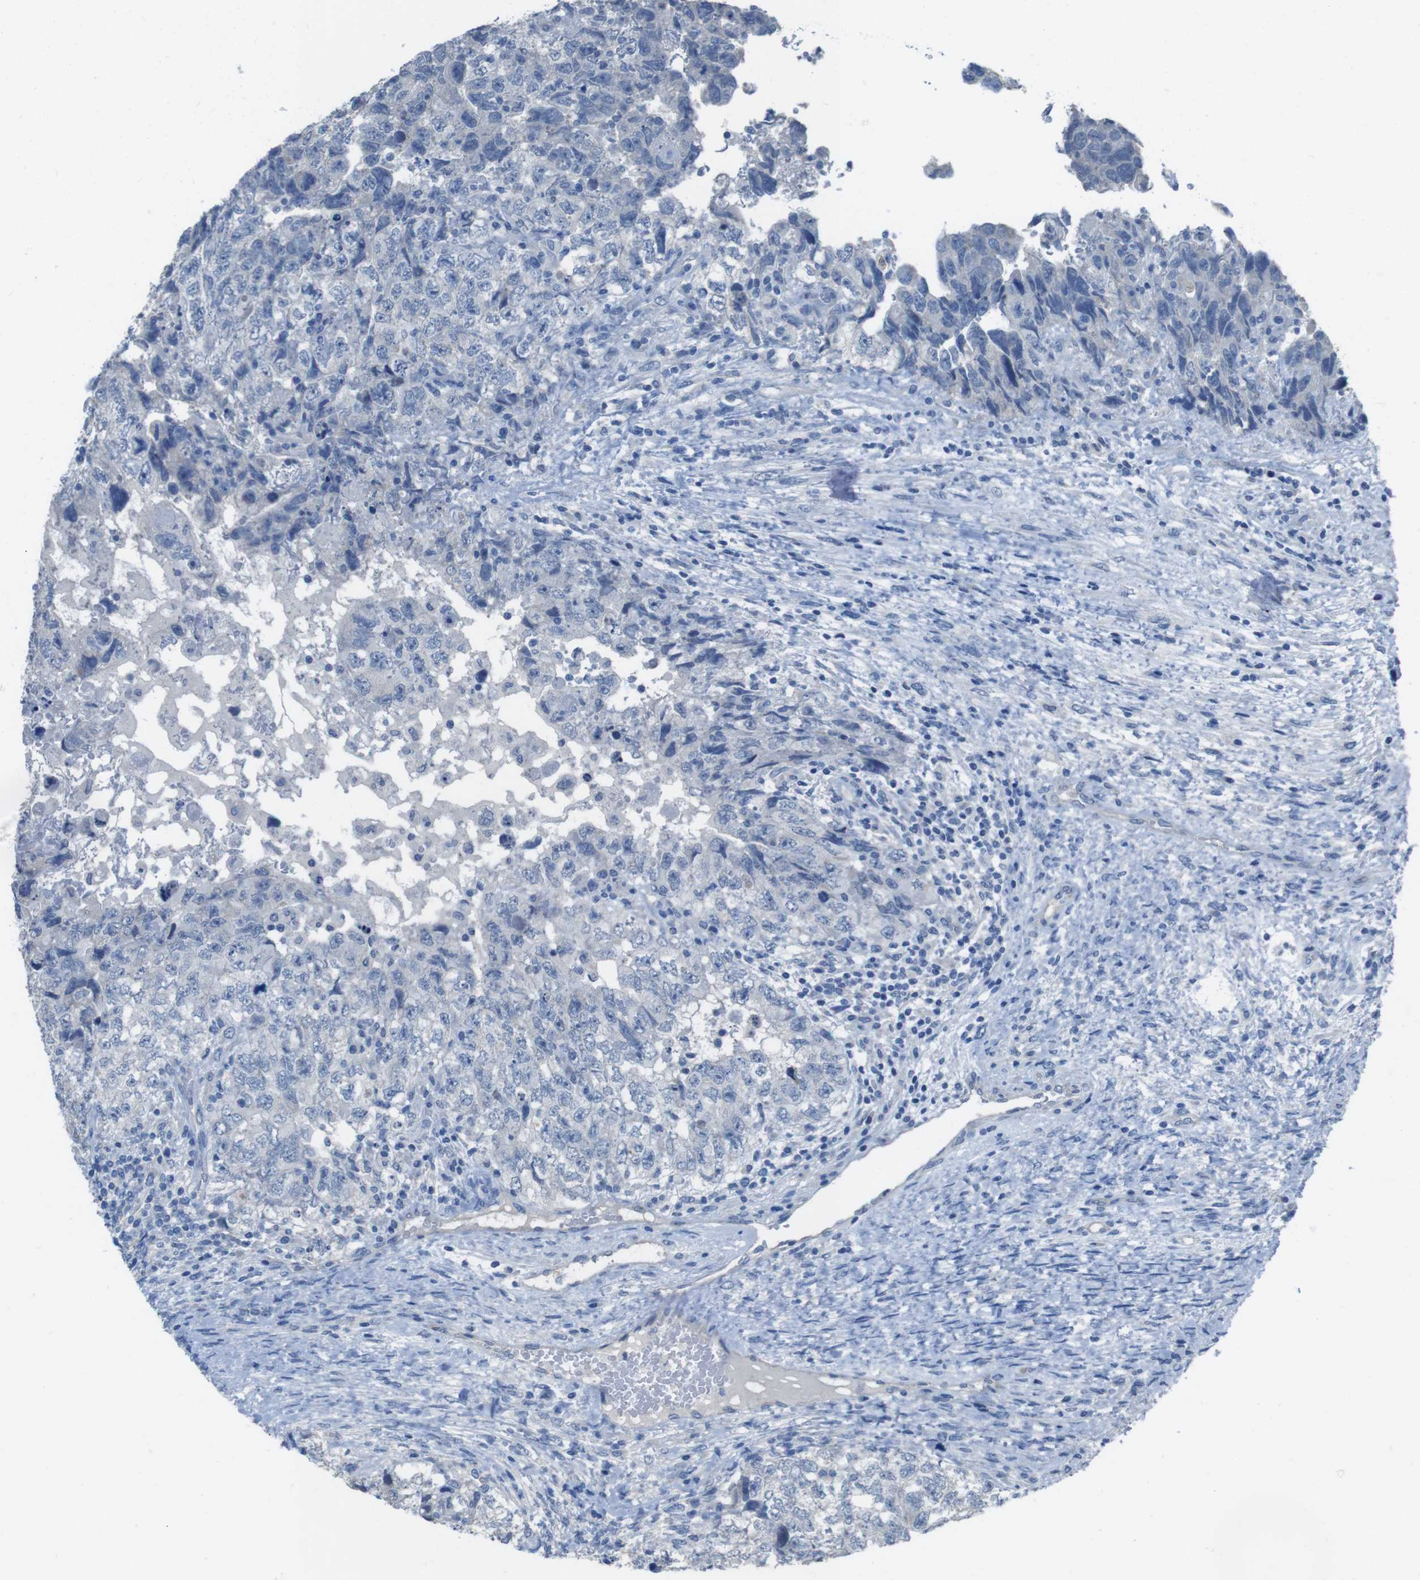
{"staining": {"intensity": "negative", "quantity": "none", "location": "none"}, "tissue": "testis cancer", "cell_type": "Tumor cells", "image_type": "cancer", "snomed": [{"axis": "morphology", "description": "Carcinoma, Embryonal, NOS"}, {"axis": "topography", "description": "Testis"}], "caption": "The photomicrograph reveals no staining of tumor cells in embryonal carcinoma (testis).", "gene": "CYP2C8", "patient": {"sex": "male", "age": 36}}